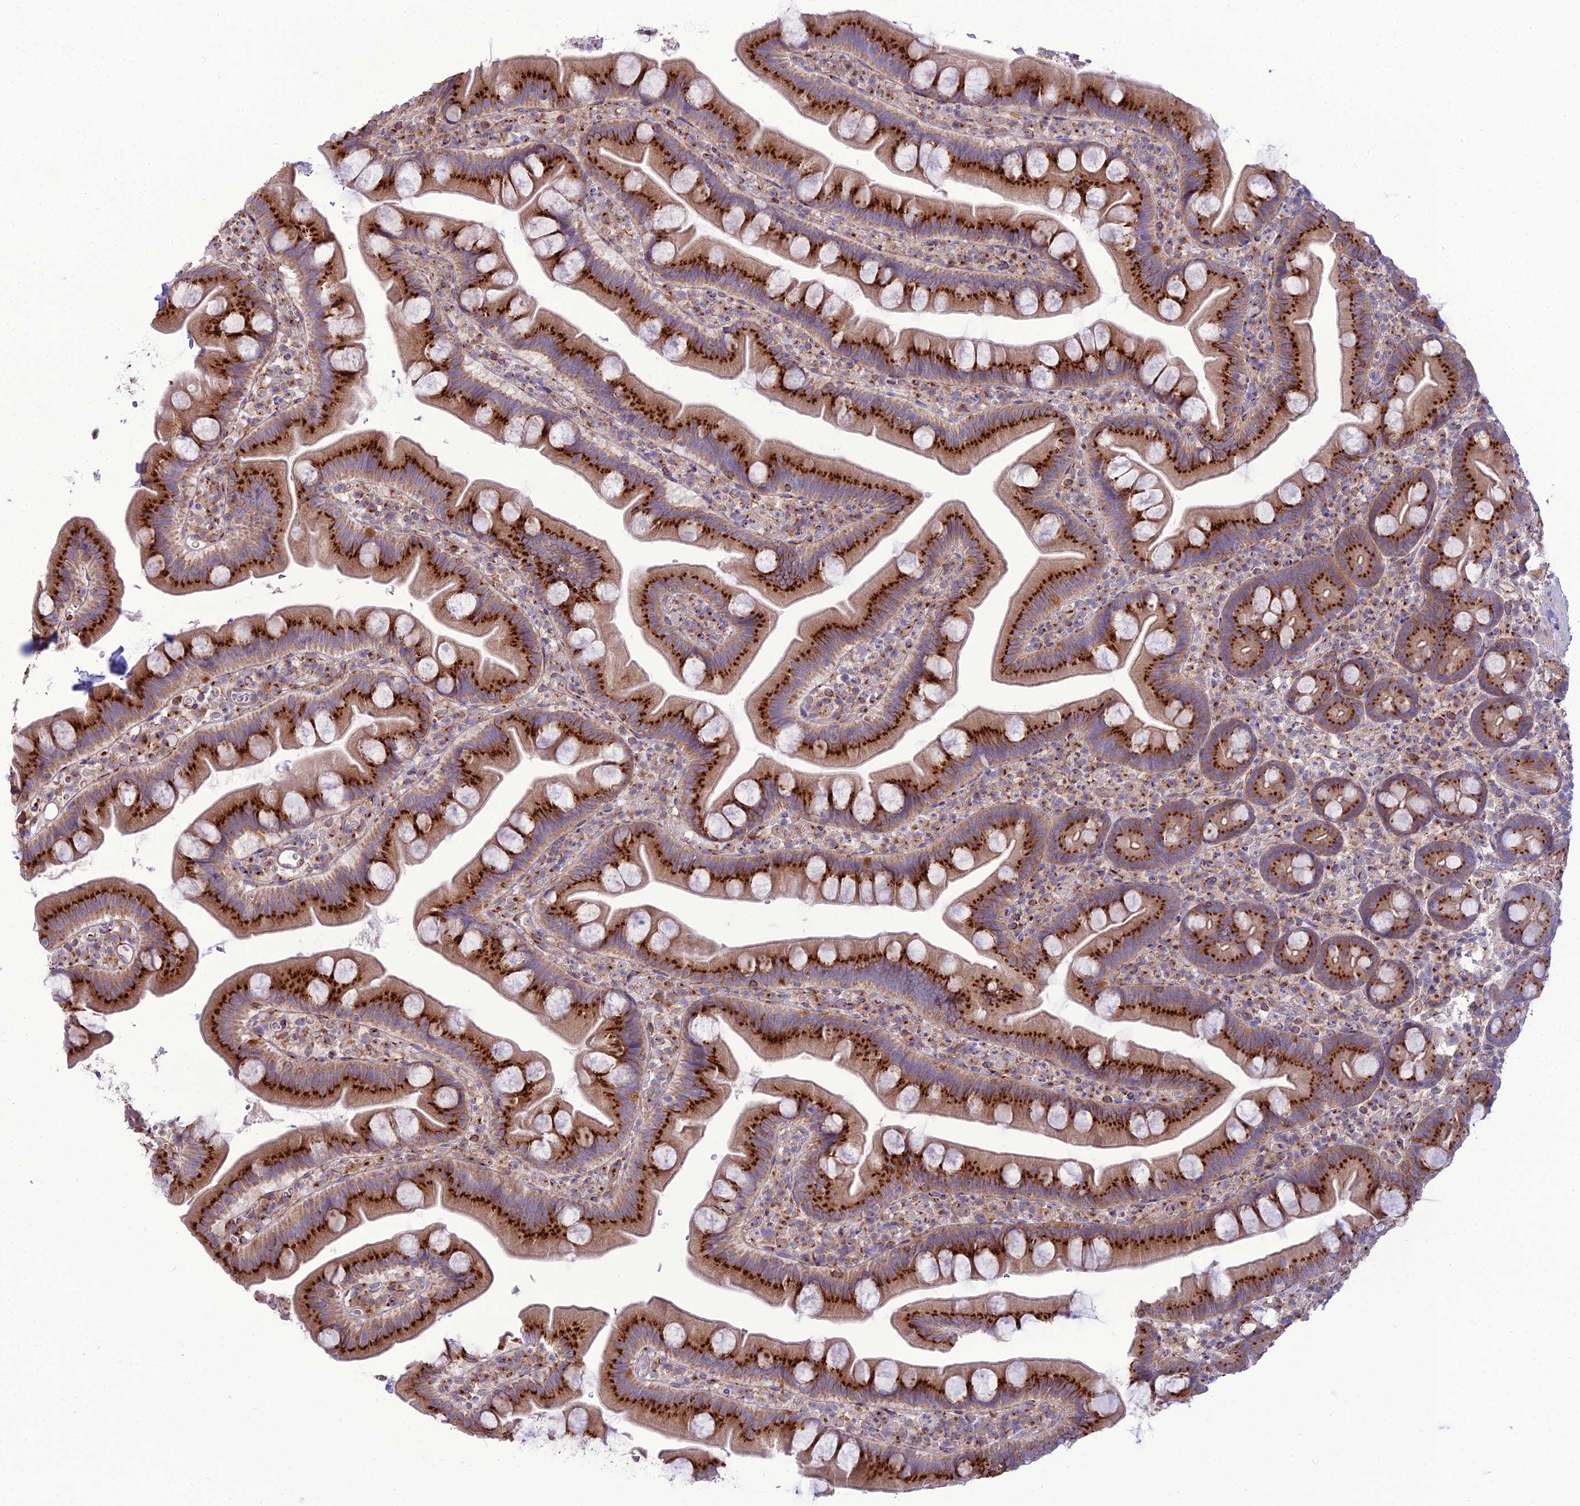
{"staining": {"intensity": "strong", "quantity": ">75%", "location": "cytoplasmic/membranous"}, "tissue": "small intestine", "cell_type": "Glandular cells", "image_type": "normal", "snomed": [{"axis": "morphology", "description": "Normal tissue, NOS"}, {"axis": "topography", "description": "Small intestine"}], "caption": "Protein staining demonstrates strong cytoplasmic/membranous staining in about >75% of glandular cells in benign small intestine. Immunohistochemistry stains the protein of interest in brown and the nuclei are stained blue.", "gene": "SPRYD7", "patient": {"sex": "female", "age": 68}}